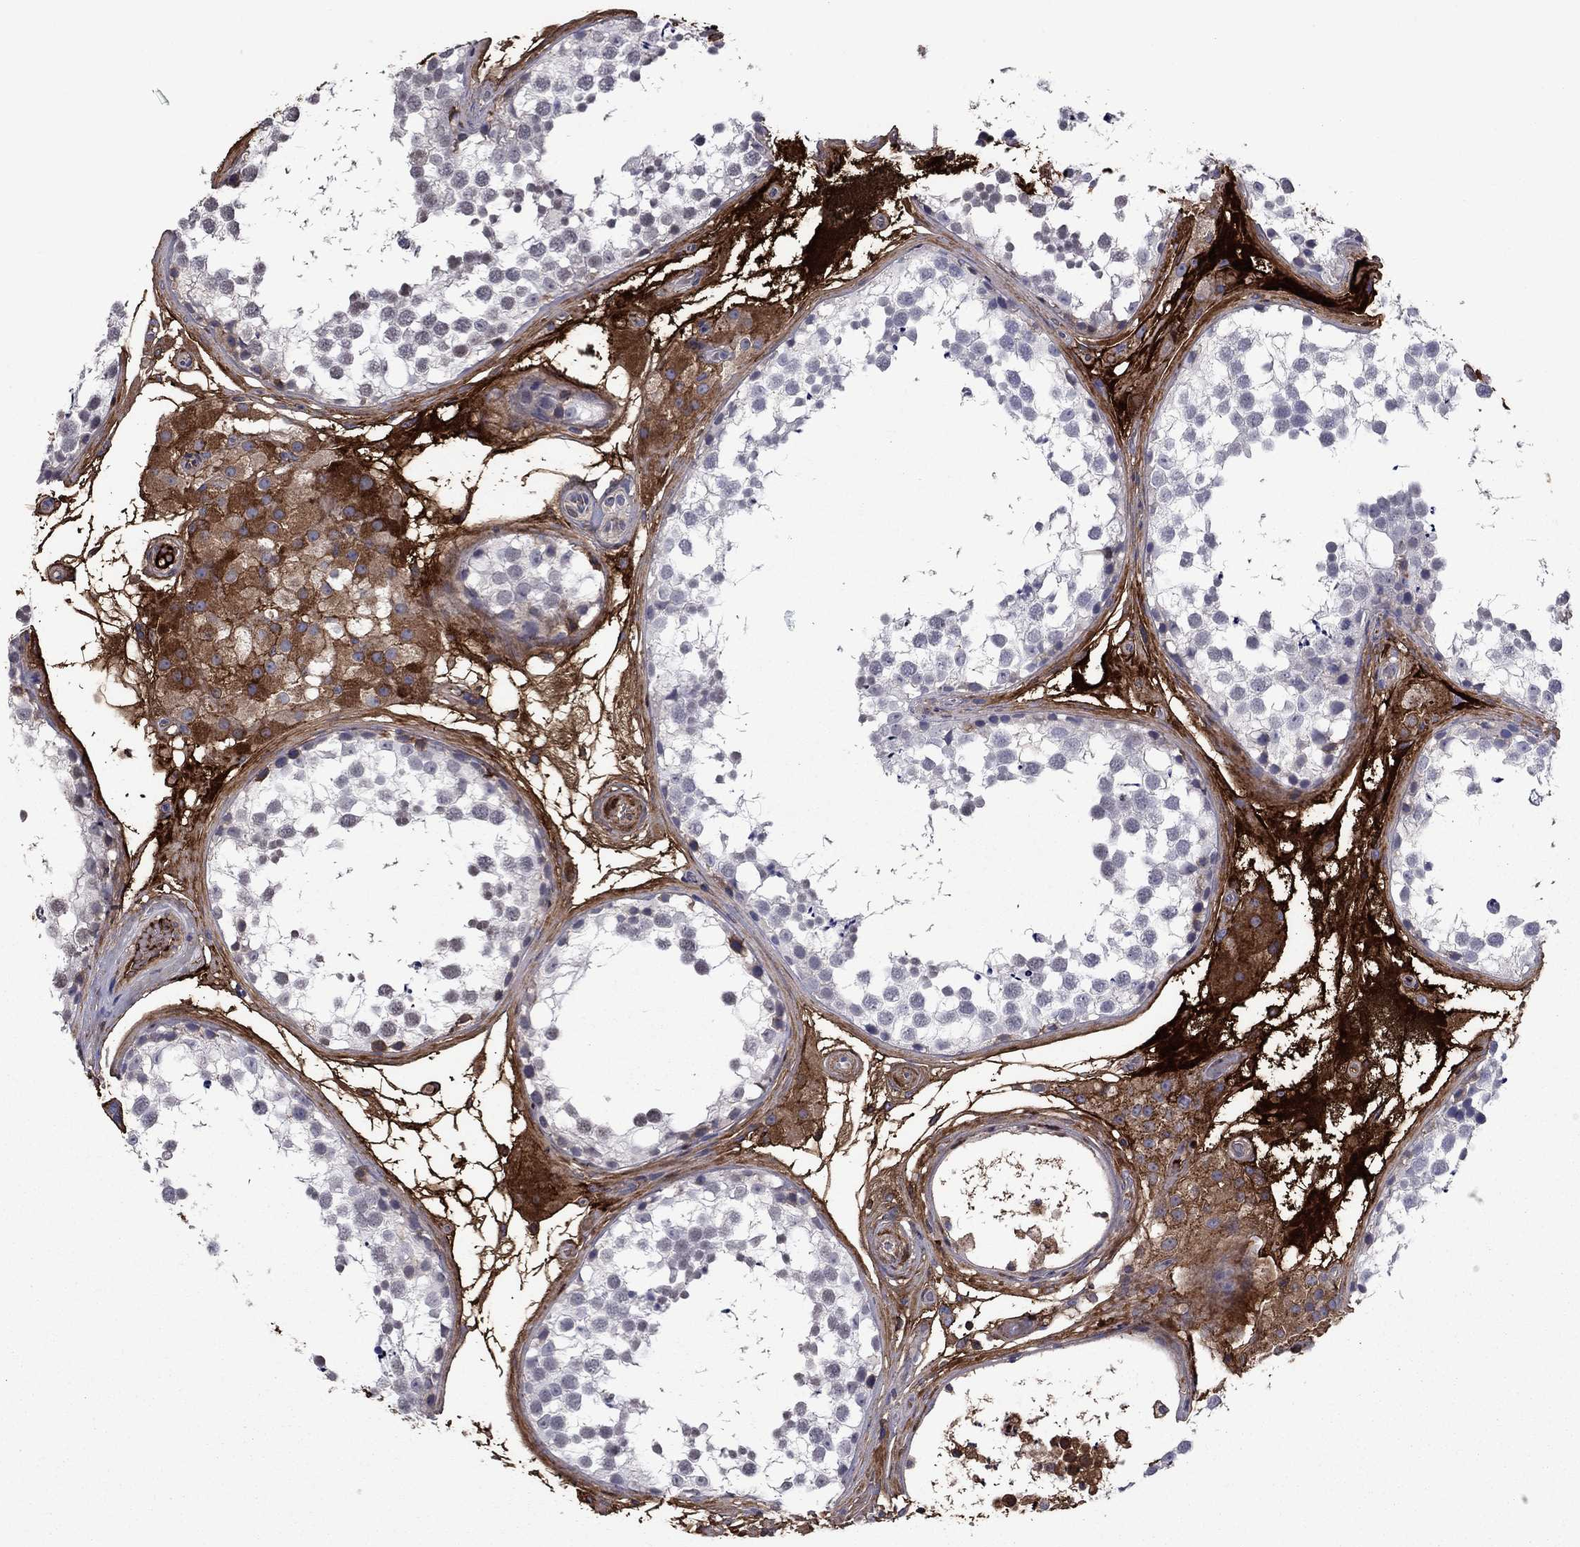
{"staining": {"intensity": "strong", "quantity": "25%-75%", "location": "nuclear"}, "tissue": "testis", "cell_type": "Cells in seminiferous ducts", "image_type": "normal", "snomed": [{"axis": "morphology", "description": "Normal tissue, NOS"}, {"axis": "morphology", "description": "Seminoma, NOS"}, {"axis": "topography", "description": "Testis"}], "caption": "A high-resolution photomicrograph shows immunohistochemistry staining of normal testis, which exhibits strong nuclear positivity in about 25%-75% of cells in seminiferous ducts.", "gene": "HPX", "patient": {"sex": "male", "age": 65}}